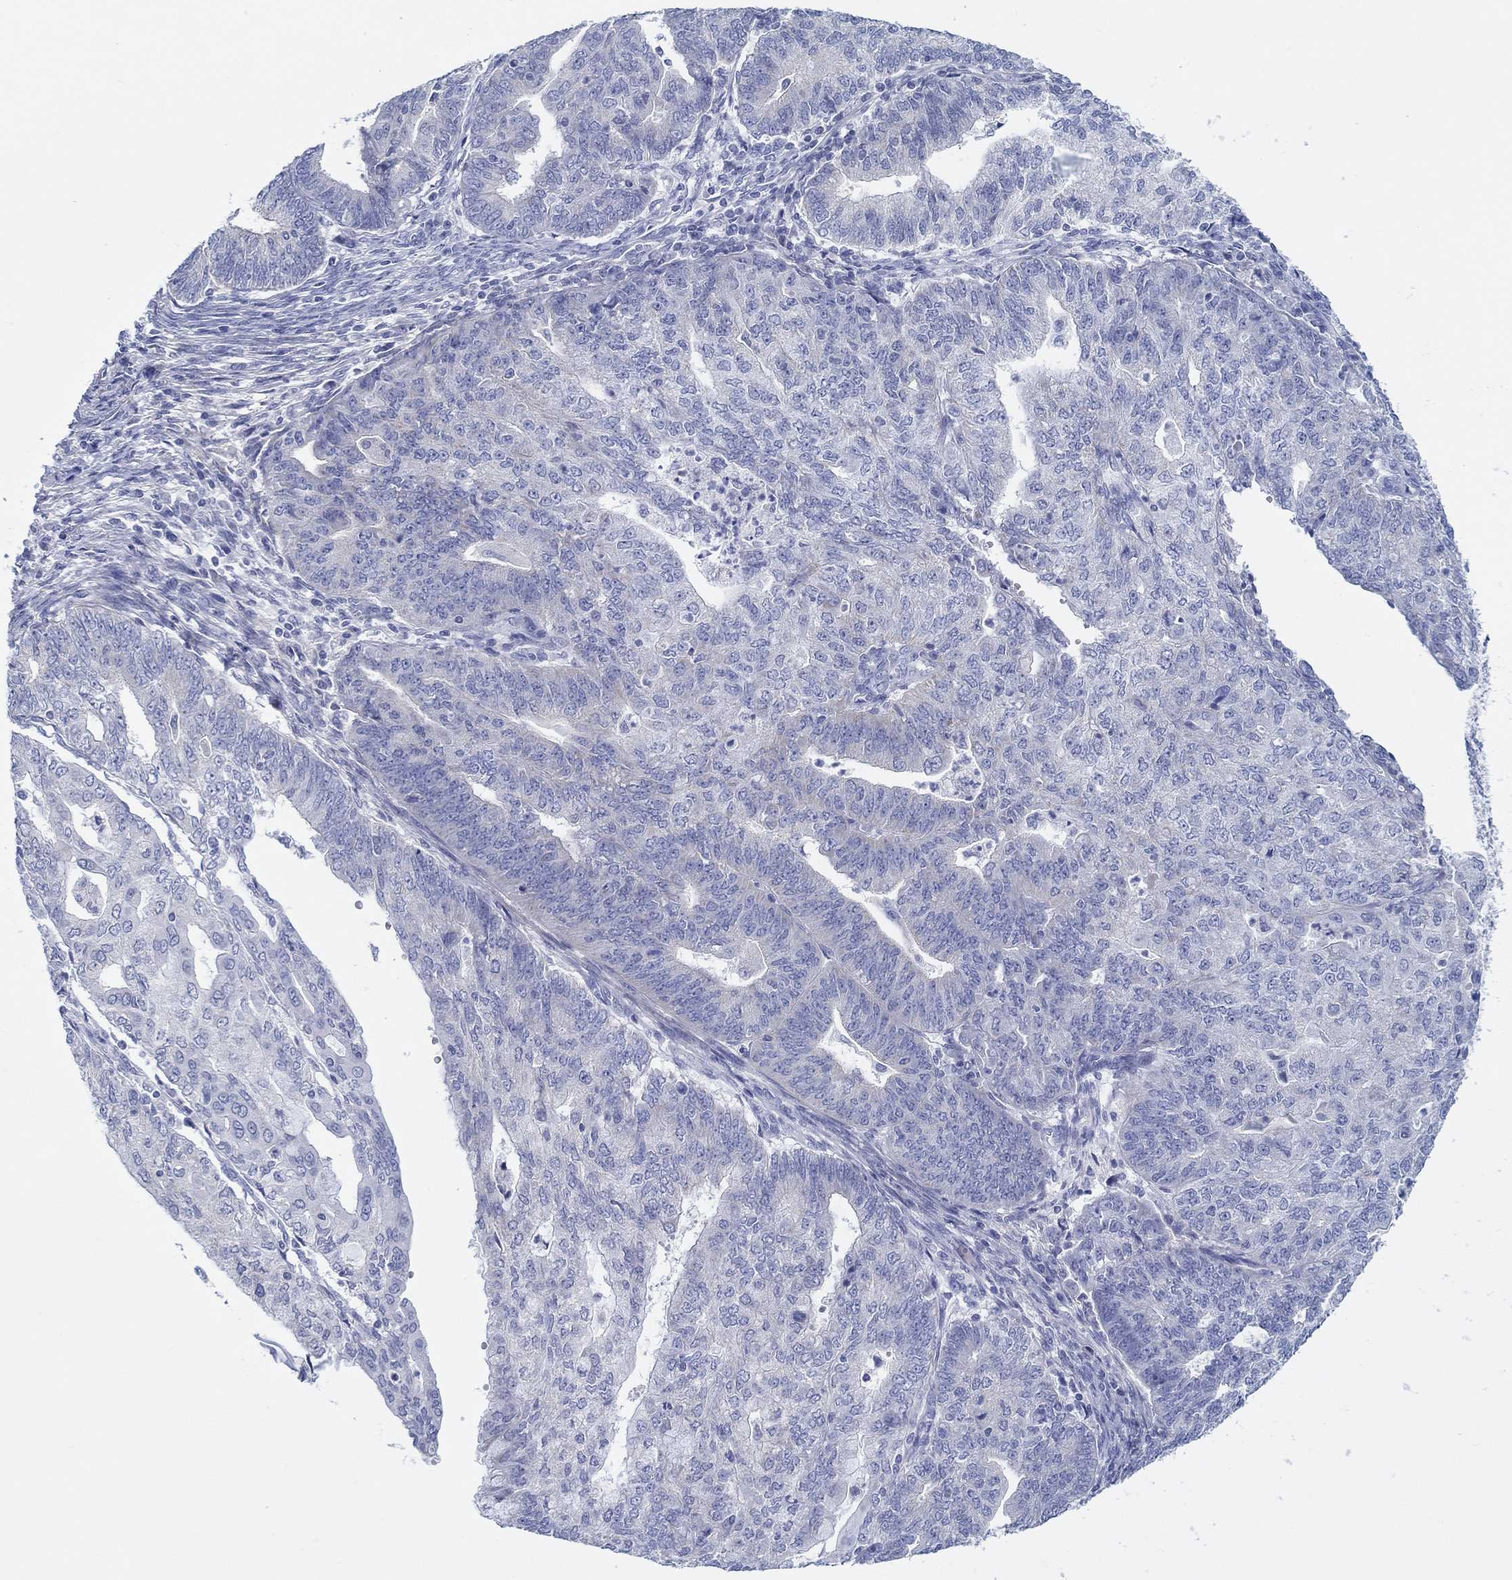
{"staining": {"intensity": "negative", "quantity": "none", "location": "none"}, "tissue": "endometrial cancer", "cell_type": "Tumor cells", "image_type": "cancer", "snomed": [{"axis": "morphology", "description": "Adenocarcinoma, NOS"}, {"axis": "topography", "description": "Endometrium"}], "caption": "Tumor cells are negative for protein expression in human adenocarcinoma (endometrial). (Brightfield microscopy of DAB (3,3'-diaminobenzidine) IHC at high magnification).", "gene": "HAPLN4", "patient": {"sex": "female", "age": 82}}